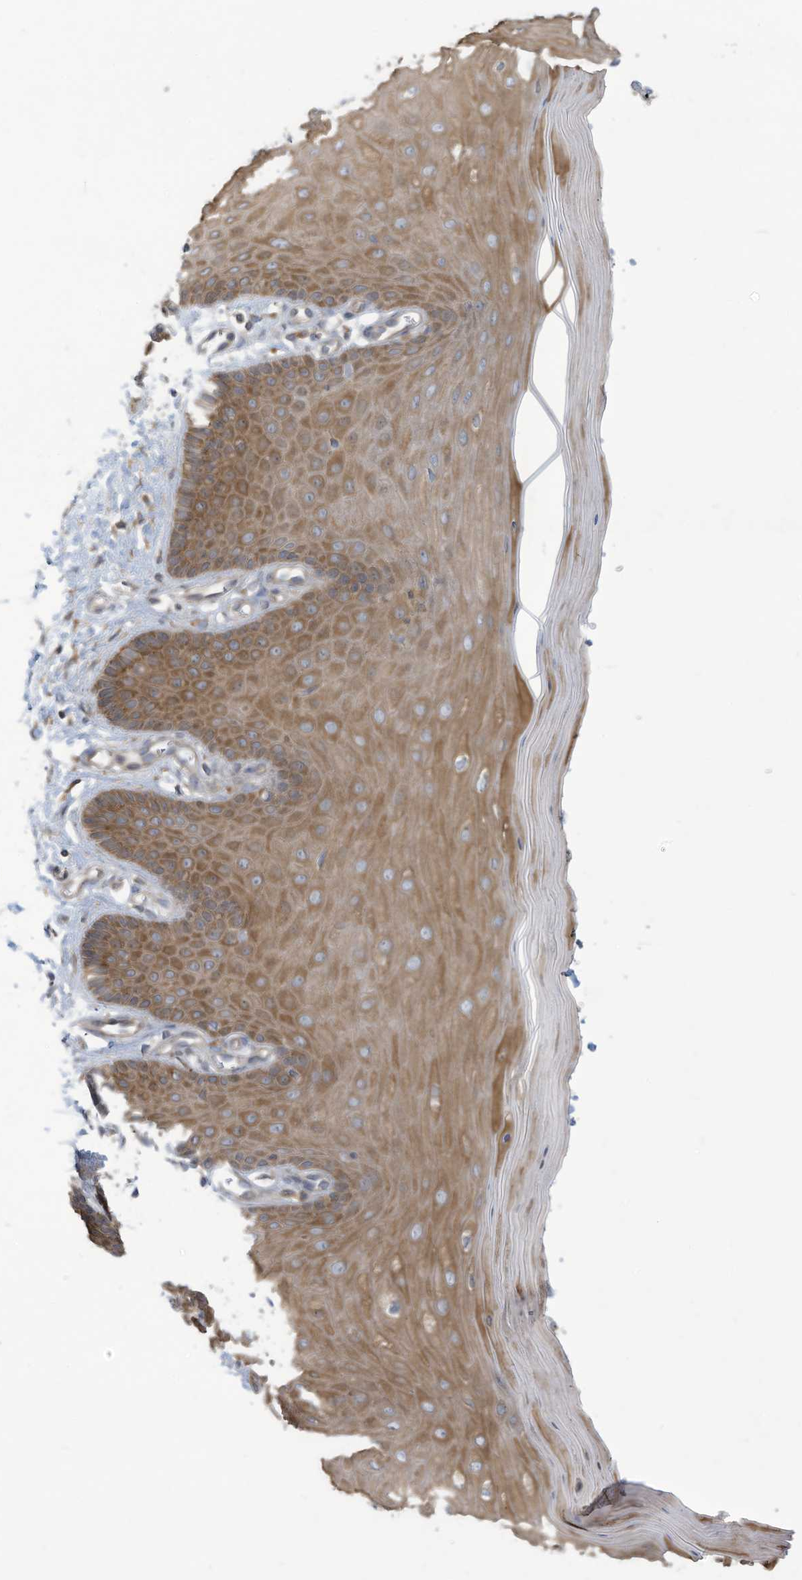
{"staining": {"intensity": "moderate", "quantity": ">75%", "location": "cytoplasmic/membranous"}, "tissue": "cervix", "cell_type": "Glandular cells", "image_type": "normal", "snomed": [{"axis": "morphology", "description": "Normal tissue, NOS"}, {"axis": "topography", "description": "Cervix"}], "caption": "Immunohistochemistry (IHC) (DAB (3,3'-diaminobenzidine)) staining of benign cervix demonstrates moderate cytoplasmic/membranous protein staining in about >75% of glandular cells.", "gene": "ADI1", "patient": {"sex": "female", "age": 55}}